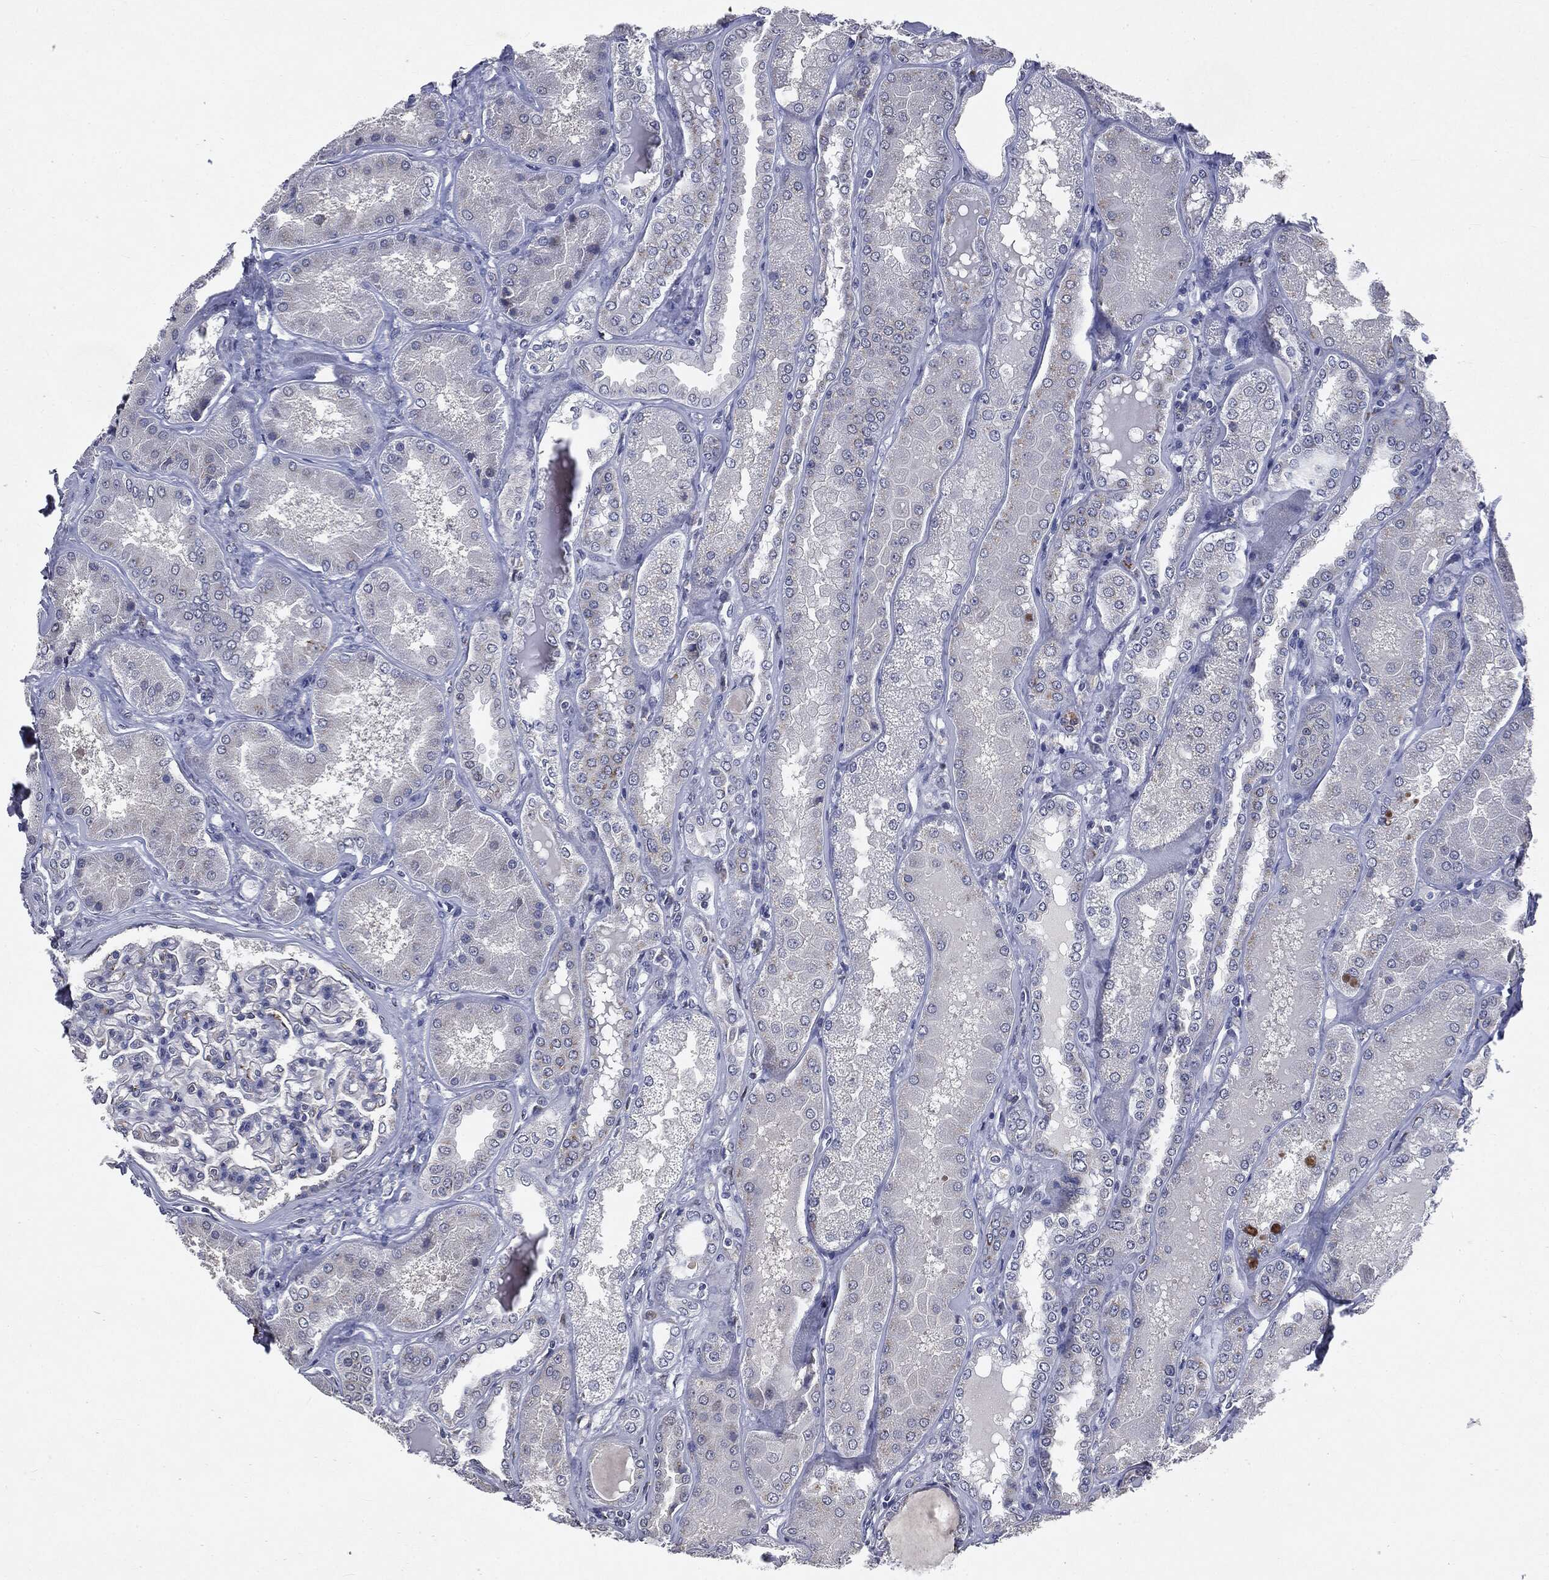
{"staining": {"intensity": "negative", "quantity": "none", "location": "none"}, "tissue": "kidney", "cell_type": "Cells in glomeruli", "image_type": "normal", "snomed": [{"axis": "morphology", "description": "Normal tissue, NOS"}, {"axis": "topography", "description": "Kidney"}], "caption": "The micrograph reveals no staining of cells in glomeruli in unremarkable kidney.", "gene": "CASD1", "patient": {"sex": "female", "age": 56}}